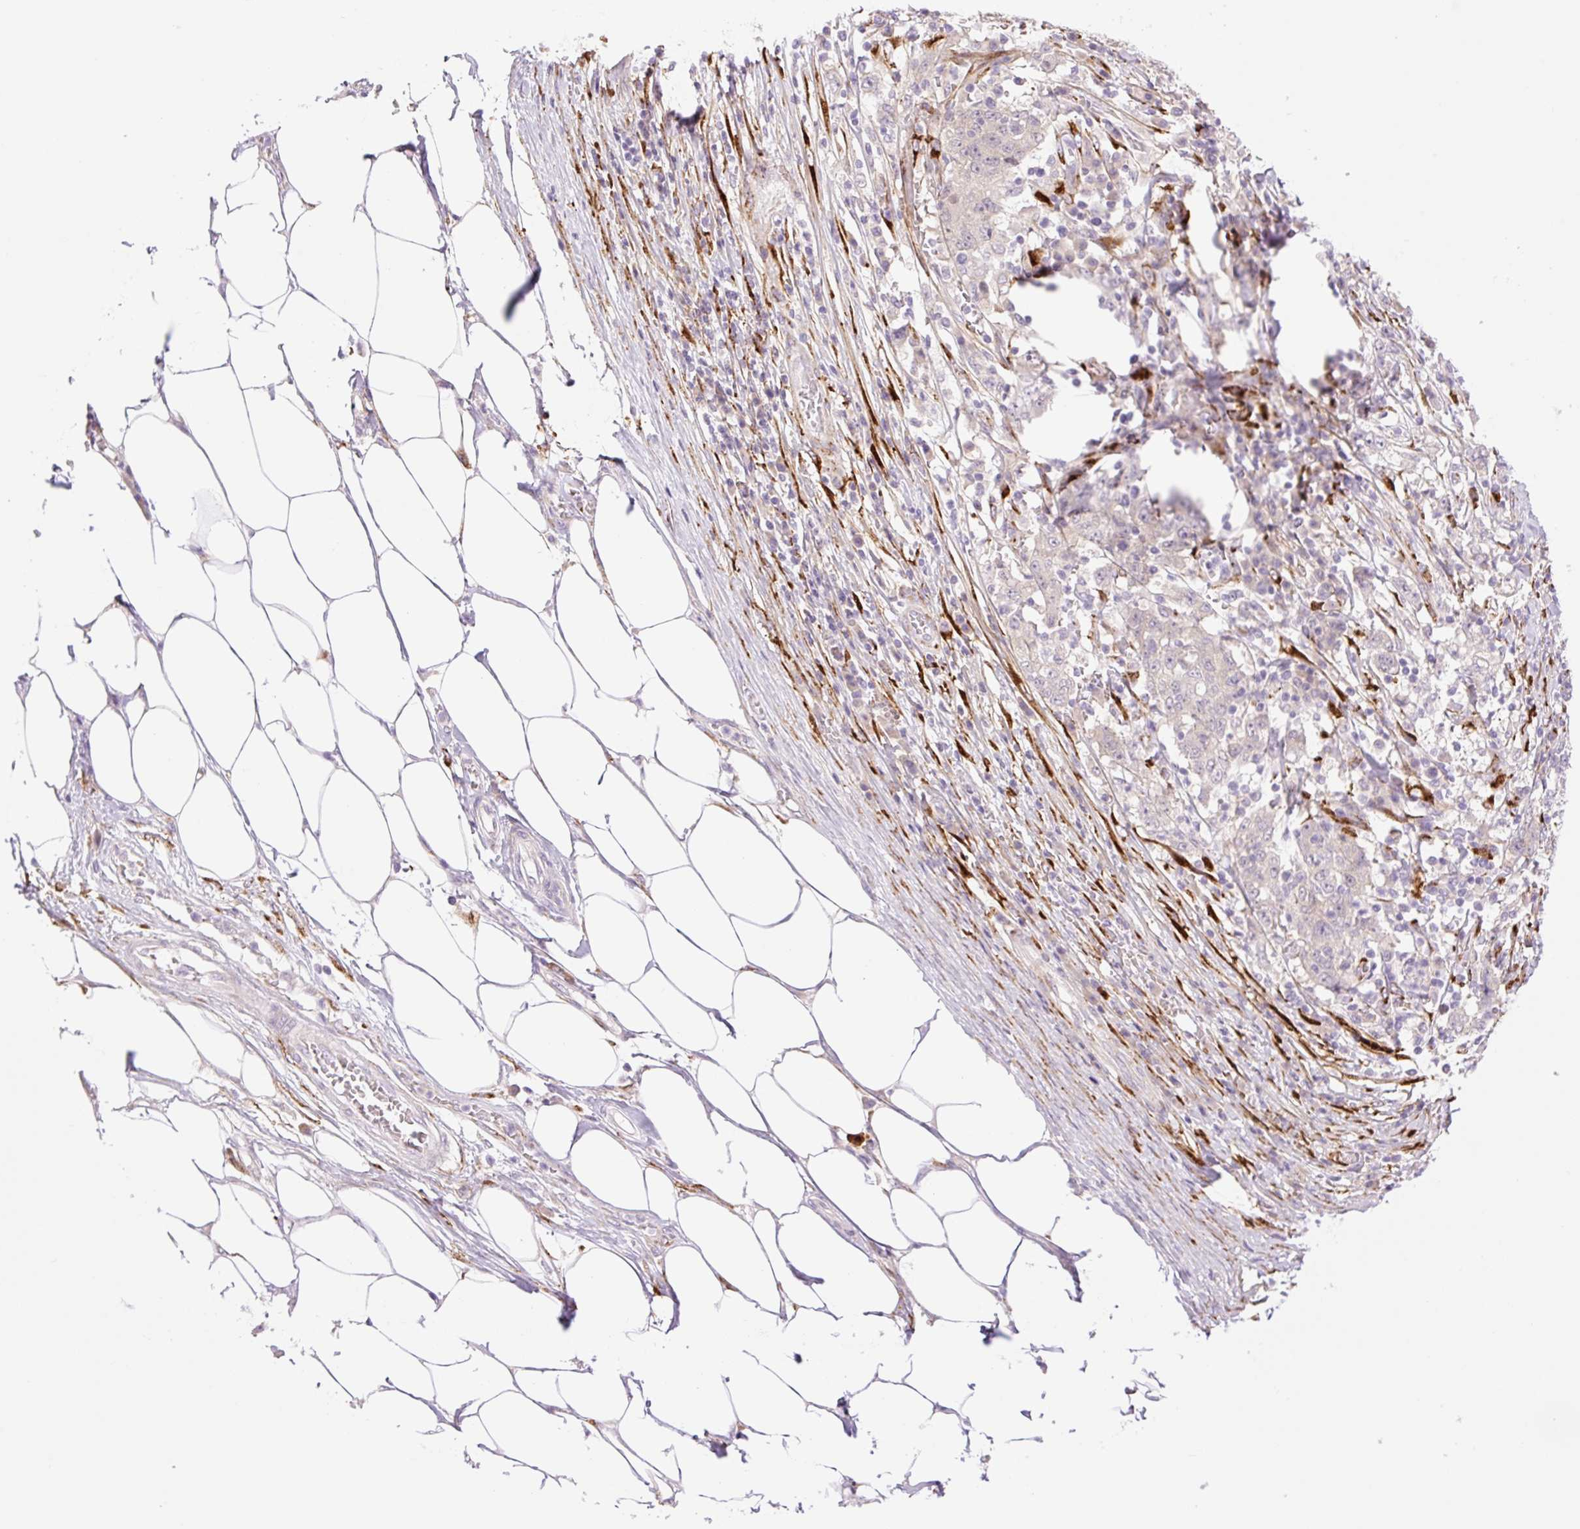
{"staining": {"intensity": "negative", "quantity": "none", "location": "none"}, "tissue": "stomach cancer", "cell_type": "Tumor cells", "image_type": "cancer", "snomed": [{"axis": "morphology", "description": "Adenocarcinoma, NOS"}, {"axis": "topography", "description": "Stomach"}], "caption": "IHC of human stomach cancer (adenocarcinoma) displays no expression in tumor cells. (IHC, brightfield microscopy, high magnification).", "gene": "COL5A1", "patient": {"sex": "male", "age": 59}}